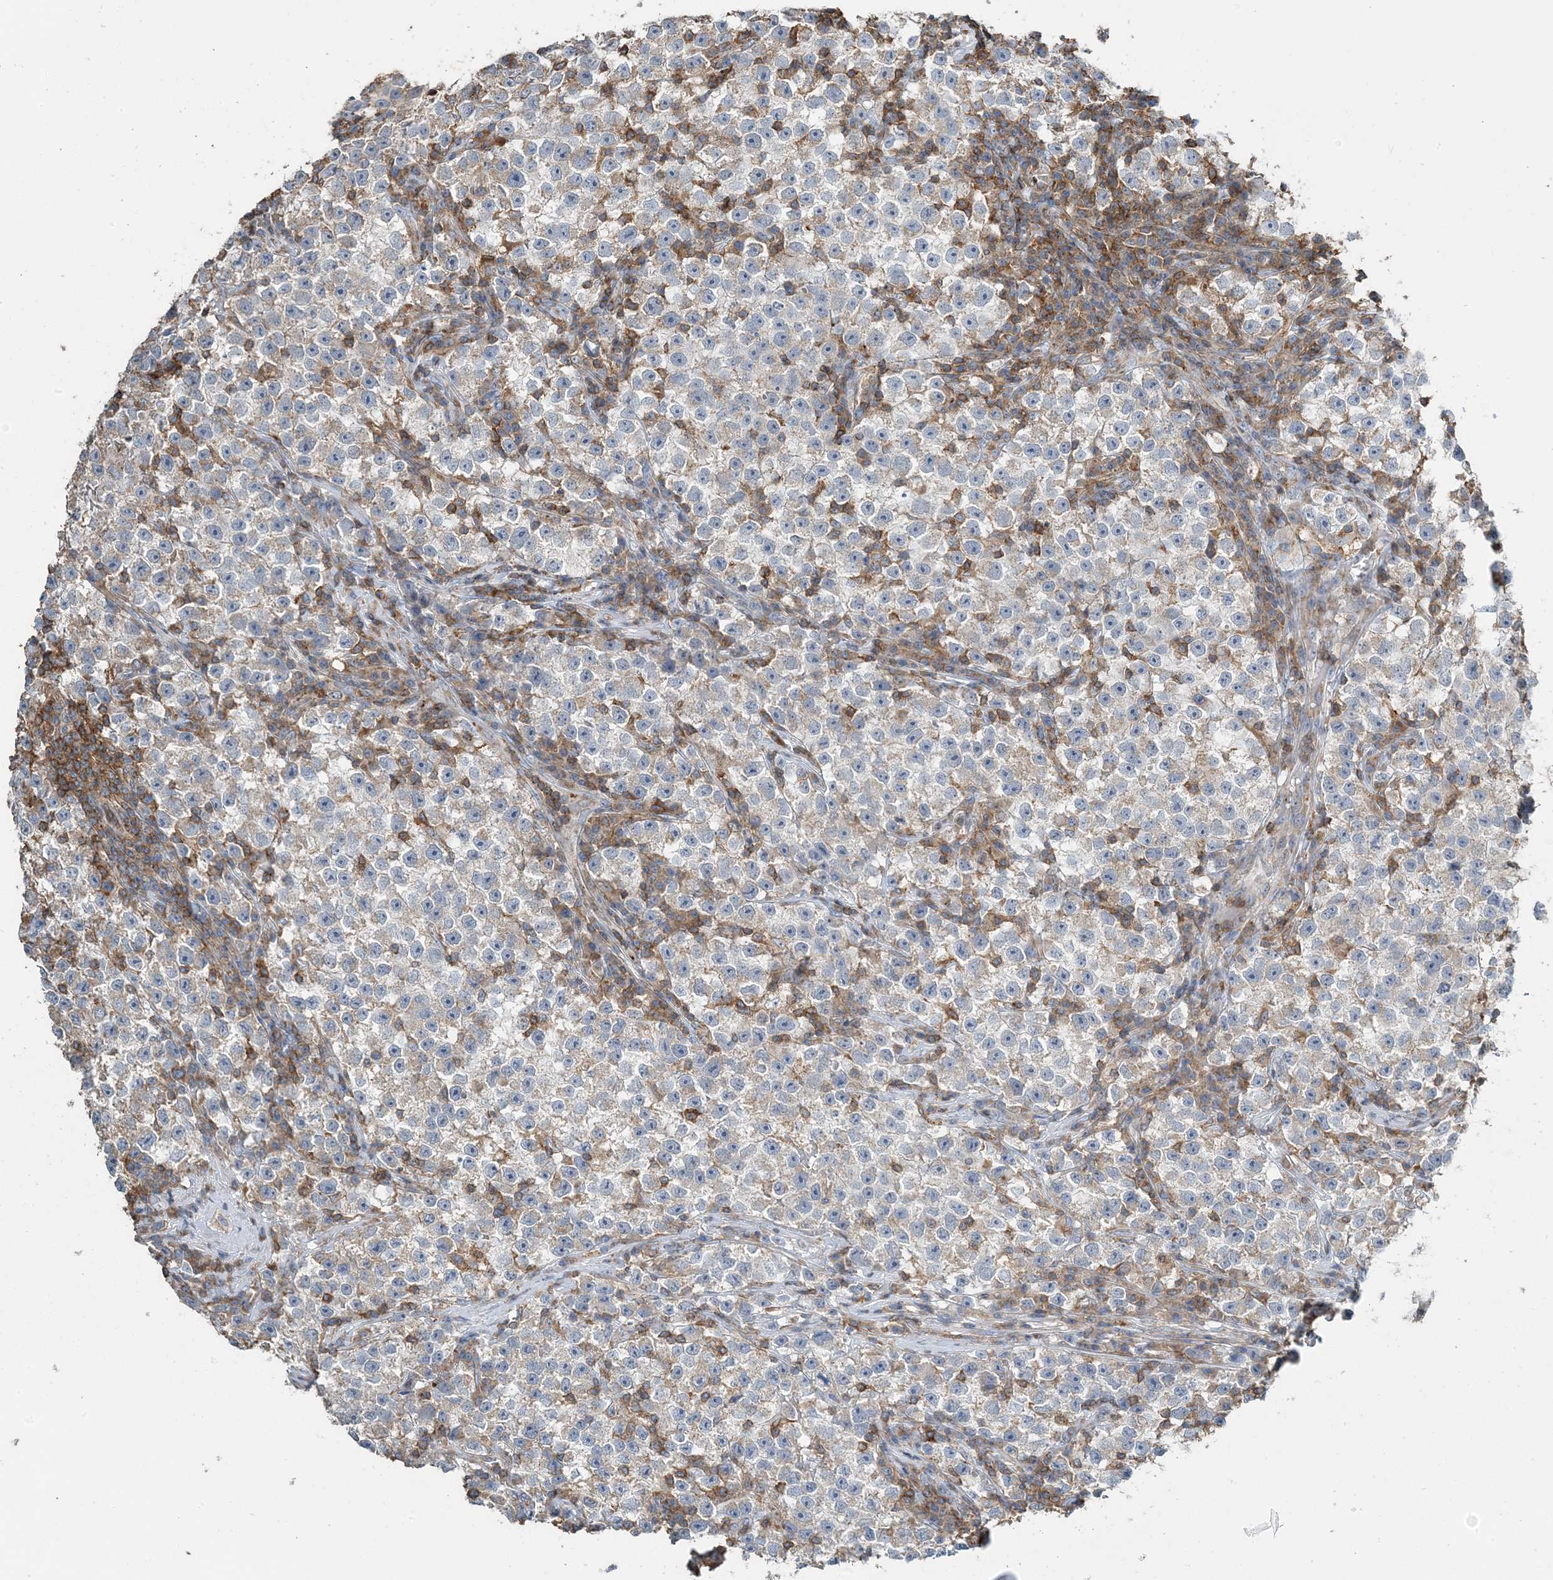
{"staining": {"intensity": "negative", "quantity": "none", "location": "none"}, "tissue": "testis cancer", "cell_type": "Tumor cells", "image_type": "cancer", "snomed": [{"axis": "morphology", "description": "Seminoma, NOS"}, {"axis": "topography", "description": "Testis"}], "caption": "Testis cancer (seminoma) stained for a protein using immunohistochemistry shows no positivity tumor cells.", "gene": "TMLHE", "patient": {"sex": "male", "age": 22}}